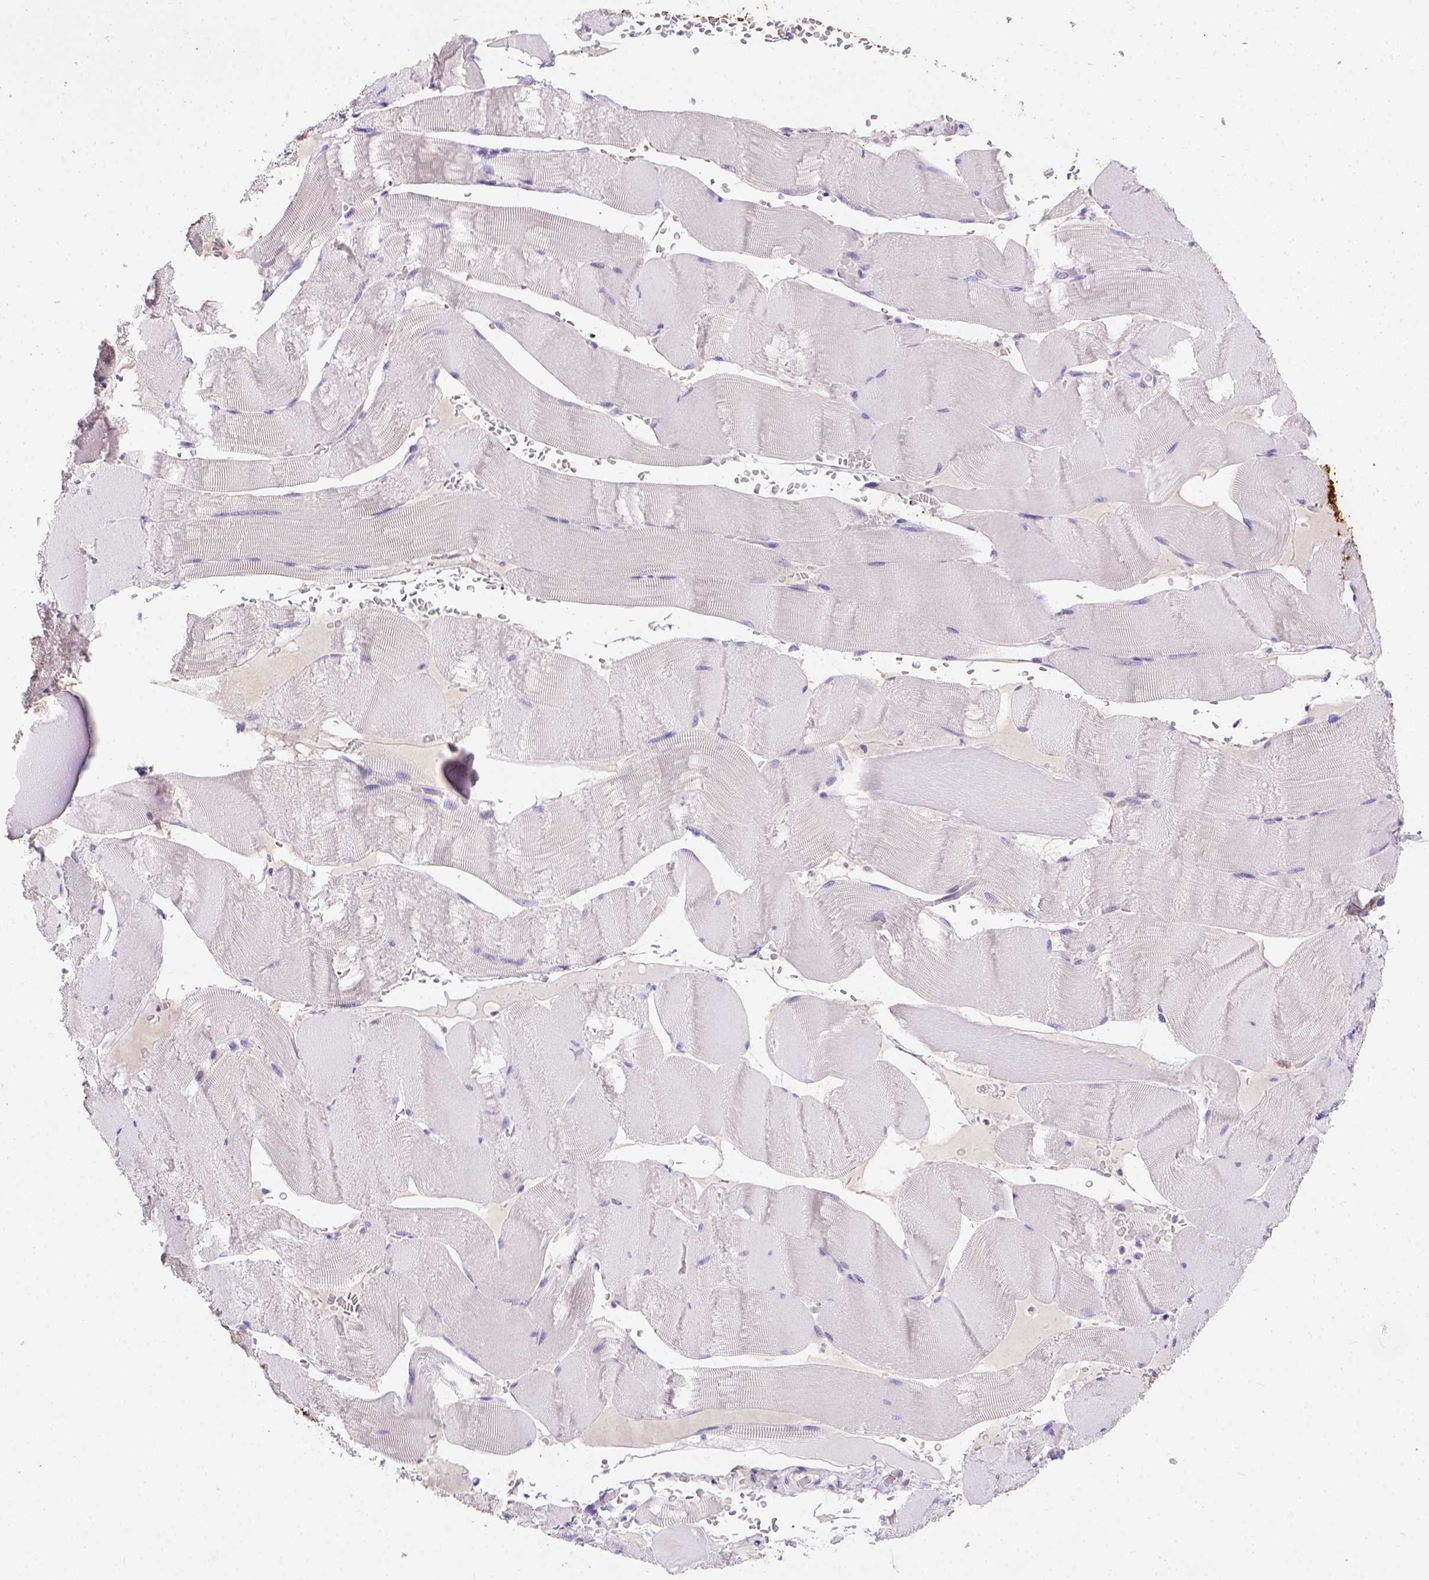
{"staining": {"intensity": "negative", "quantity": "none", "location": "none"}, "tissue": "skeletal muscle", "cell_type": "Myocytes", "image_type": "normal", "snomed": [{"axis": "morphology", "description": "Normal tissue, NOS"}, {"axis": "topography", "description": "Skeletal muscle"}], "caption": "Myocytes show no significant staining in benign skeletal muscle. The staining was performed using DAB to visualize the protein expression in brown, while the nuclei were stained in blue with hematoxylin (Magnification: 20x).", "gene": "B3GAT1", "patient": {"sex": "male", "age": 56}}